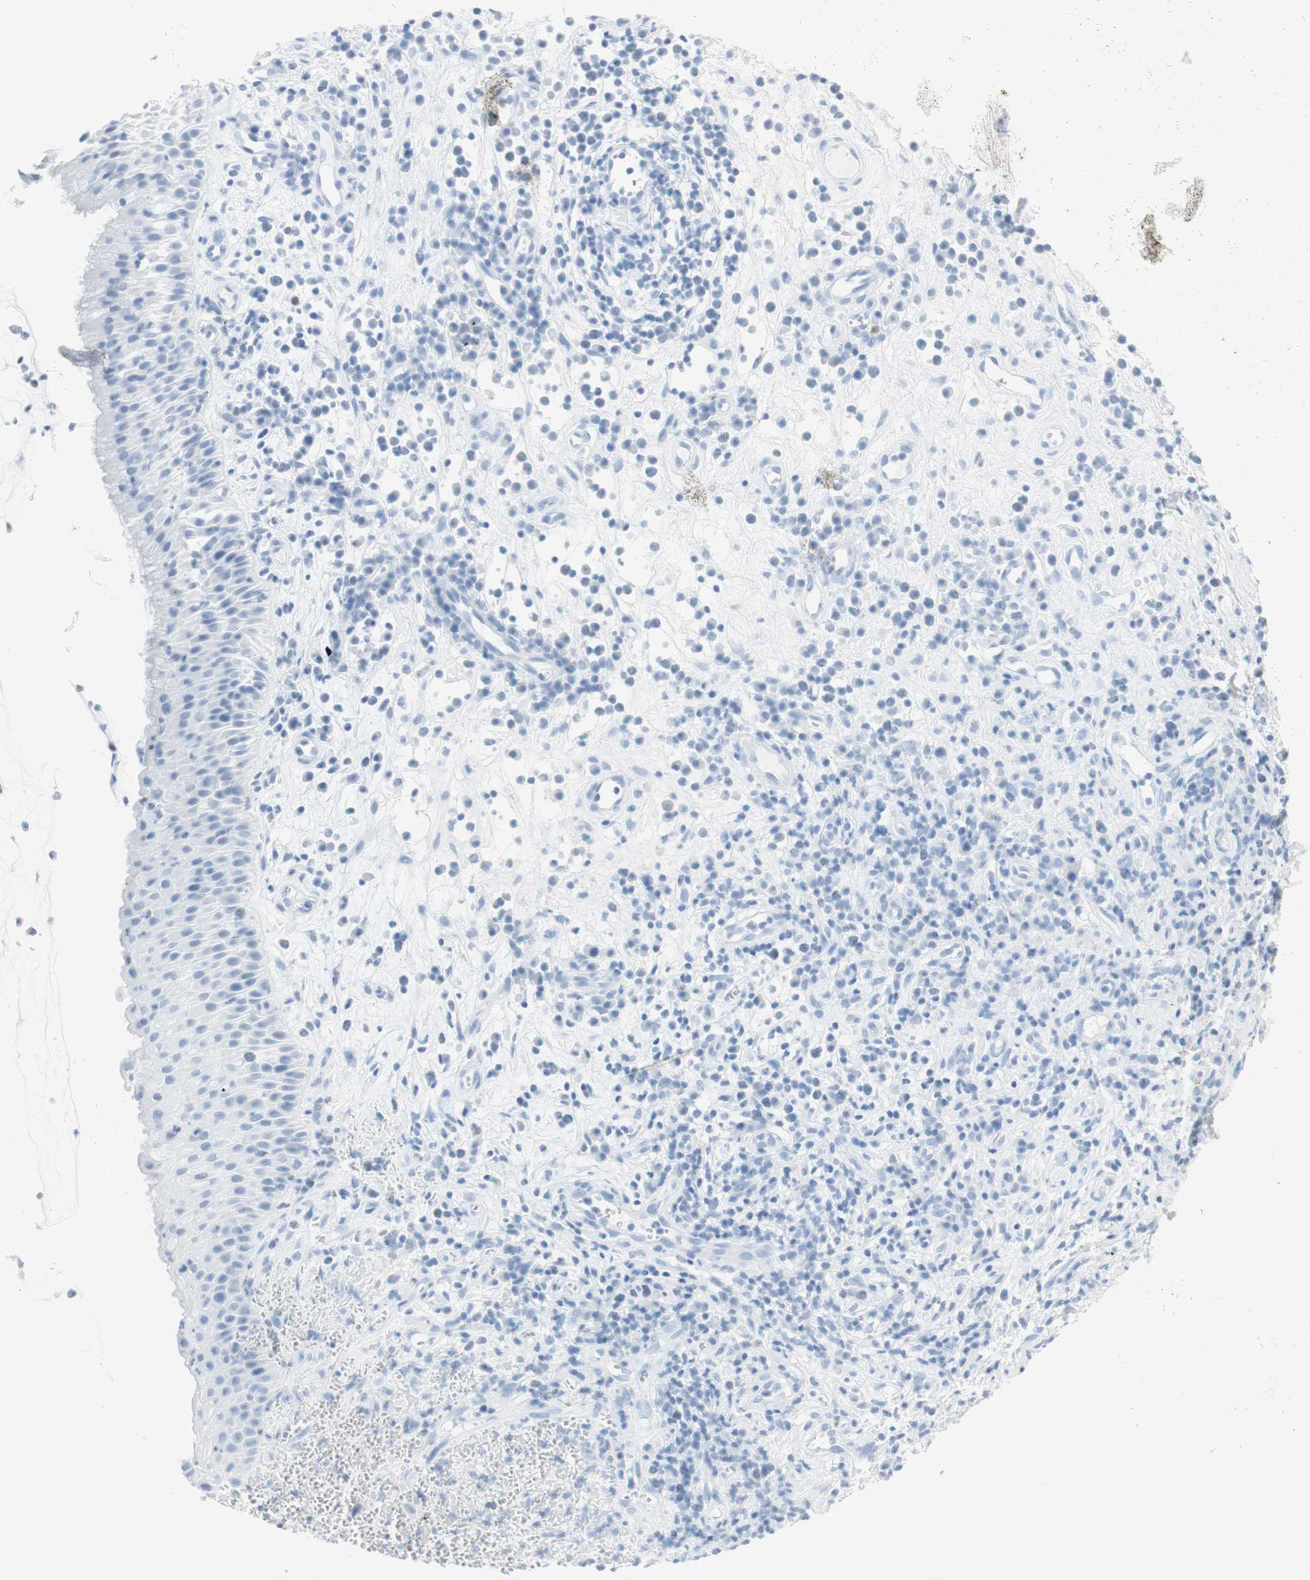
{"staining": {"intensity": "negative", "quantity": "none", "location": "none"}, "tissue": "nasopharynx", "cell_type": "Respiratory epithelial cells", "image_type": "normal", "snomed": [{"axis": "morphology", "description": "Normal tissue, NOS"}, {"axis": "topography", "description": "Nasopharynx"}], "caption": "Immunohistochemistry histopathology image of unremarkable nasopharynx stained for a protein (brown), which displays no staining in respiratory epithelial cells.", "gene": "NAPSA", "patient": {"sex": "female", "age": 51}}